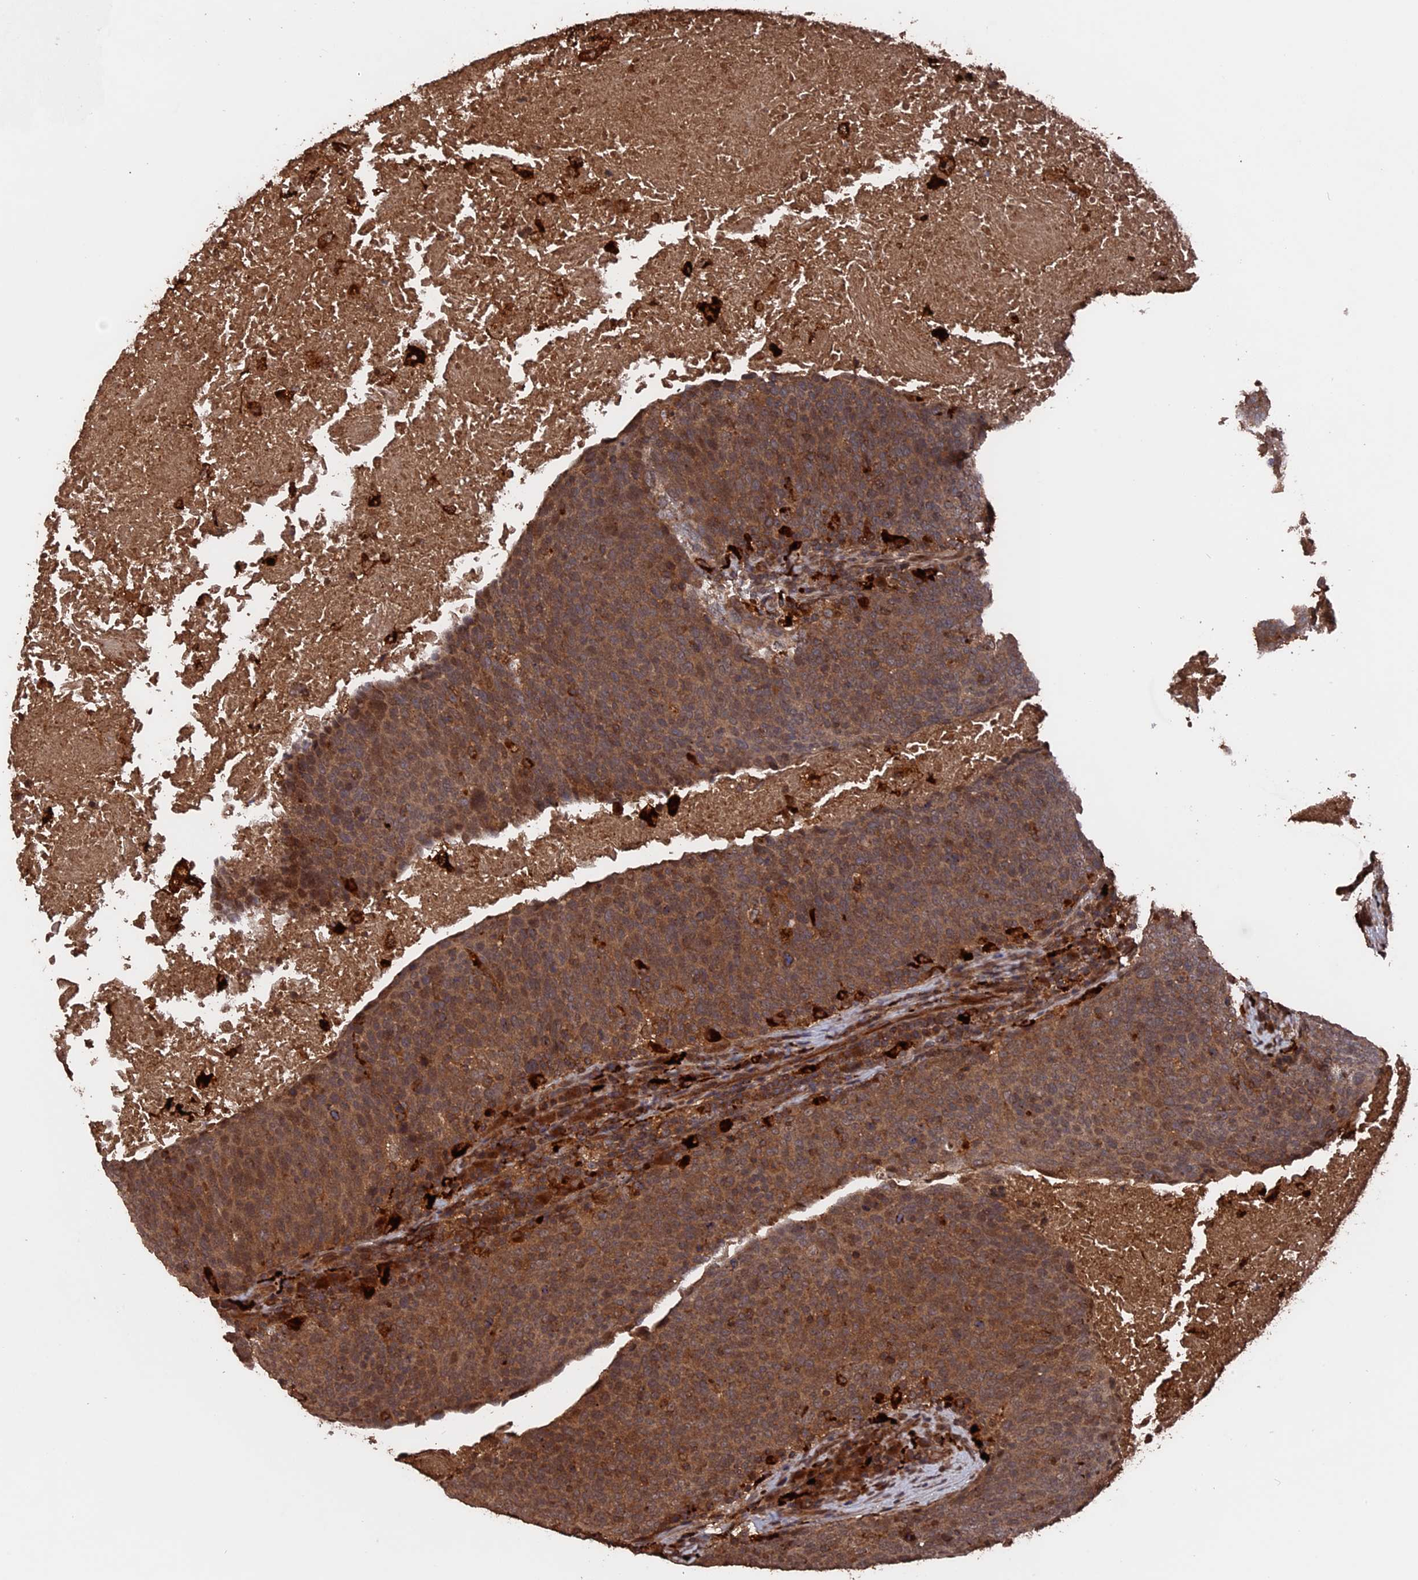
{"staining": {"intensity": "moderate", "quantity": ">75%", "location": "cytoplasmic/membranous"}, "tissue": "head and neck cancer", "cell_type": "Tumor cells", "image_type": "cancer", "snomed": [{"axis": "morphology", "description": "Squamous cell carcinoma, NOS"}, {"axis": "morphology", "description": "Squamous cell carcinoma, metastatic, NOS"}, {"axis": "topography", "description": "Lymph node"}, {"axis": "topography", "description": "Head-Neck"}], "caption": "Protein staining displays moderate cytoplasmic/membranous expression in approximately >75% of tumor cells in metastatic squamous cell carcinoma (head and neck).", "gene": "TELO2", "patient": {"sex": "male", "age": 62}}